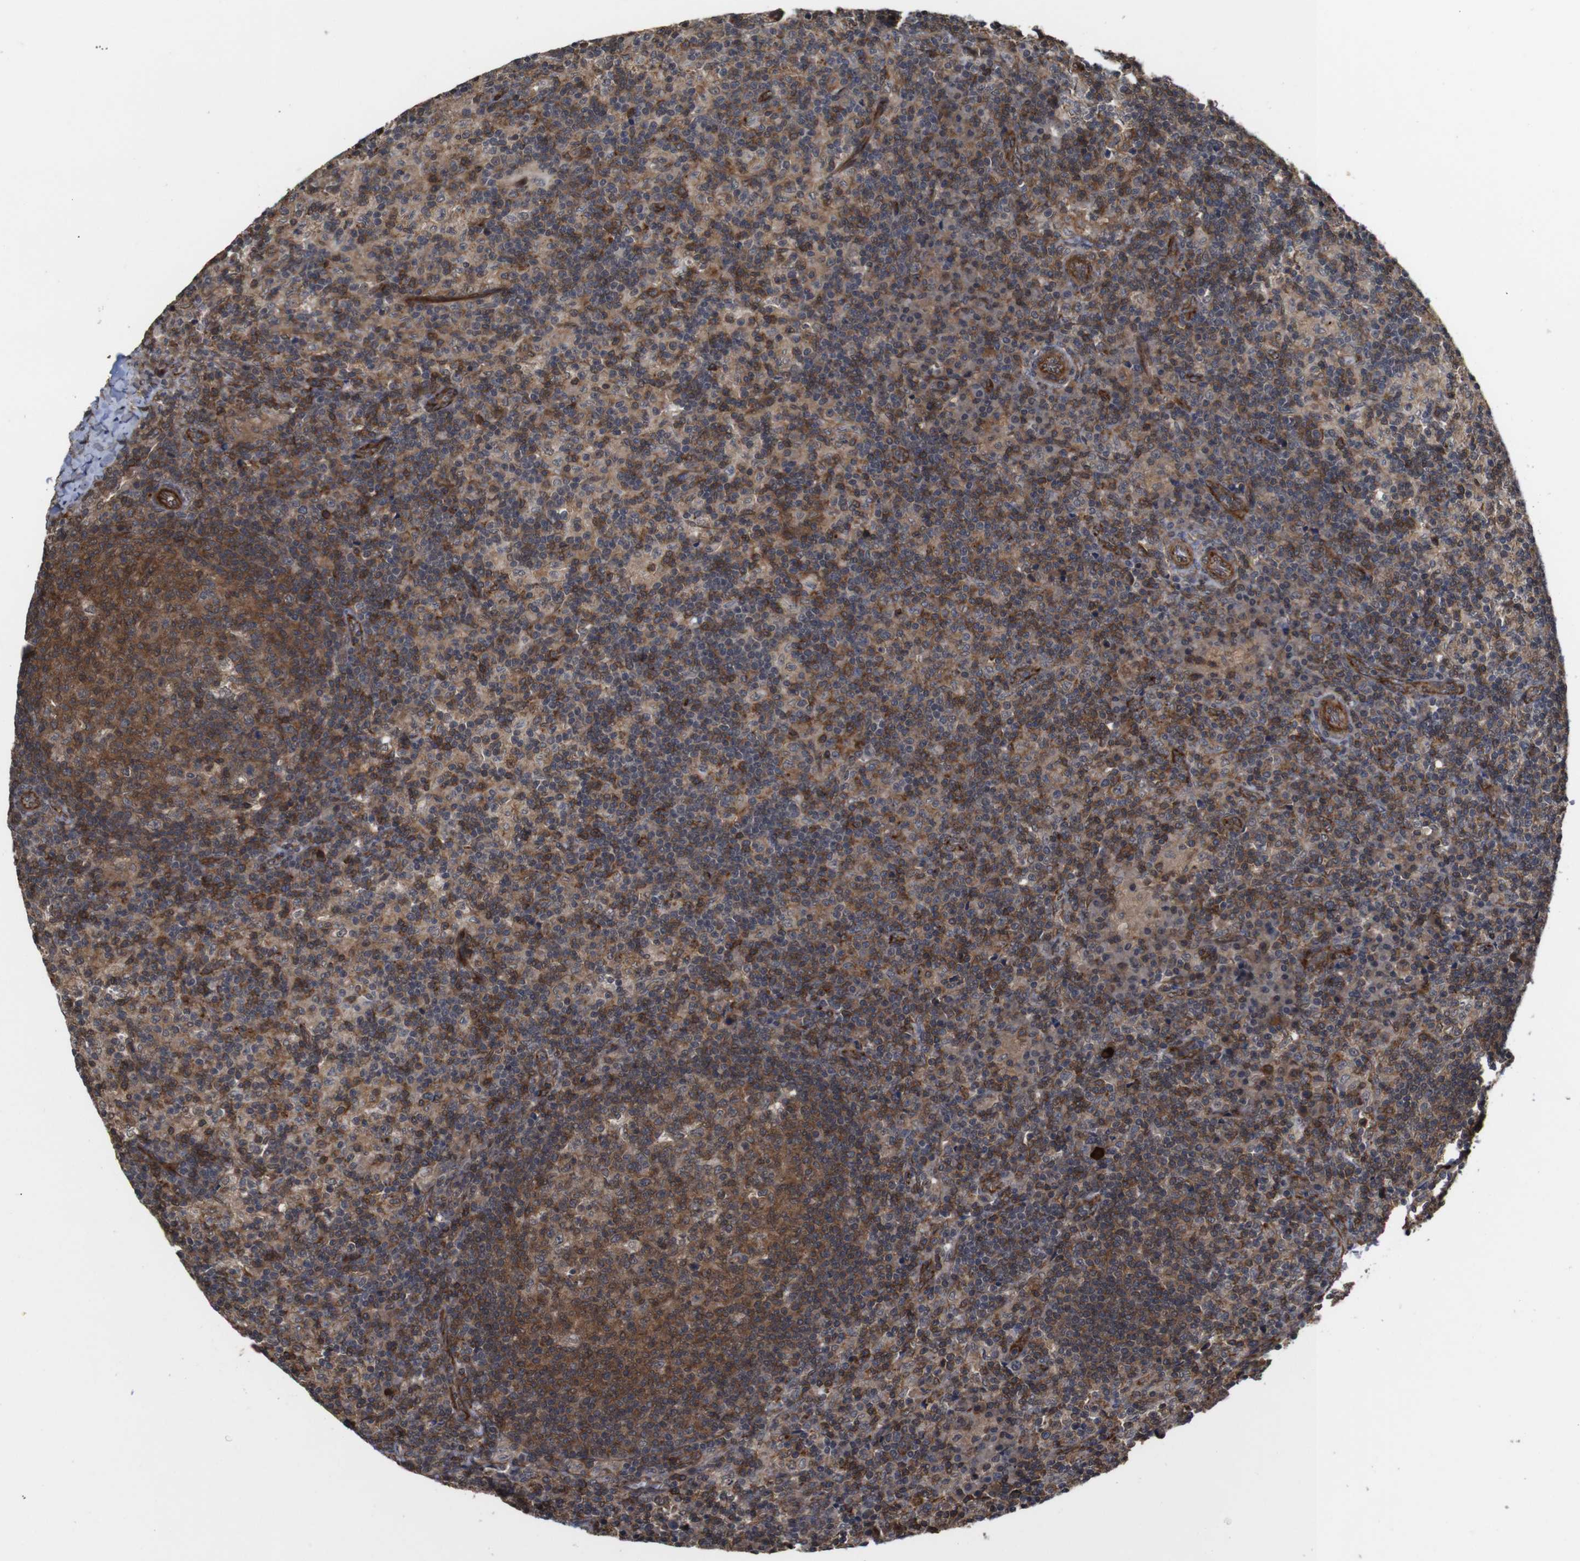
{"staining": {"intensity": "moderate", "quantity": ">75%", "location": "cytoplasmic/membranous"}, "tissue": "lymph node", "cell_type": "Germinal center cells", "image_type": "normal", "snomed": [{"axis": "morphology", "description": "Normal tissue, NOS"}, {"axis": "morphology", "description": "Inflammation, NOS"}, {"axis": "topography", "description": "Lymph node"}], "caption": "Immunohistochemical staining of unremarkable lymph node displays >75% levels of moderate cytoplasmic/membranous protein positivity in approximately >75% of germinal center cells.", "gene": "NANOS1", "patient": {"sex": "male", "age": 55}}